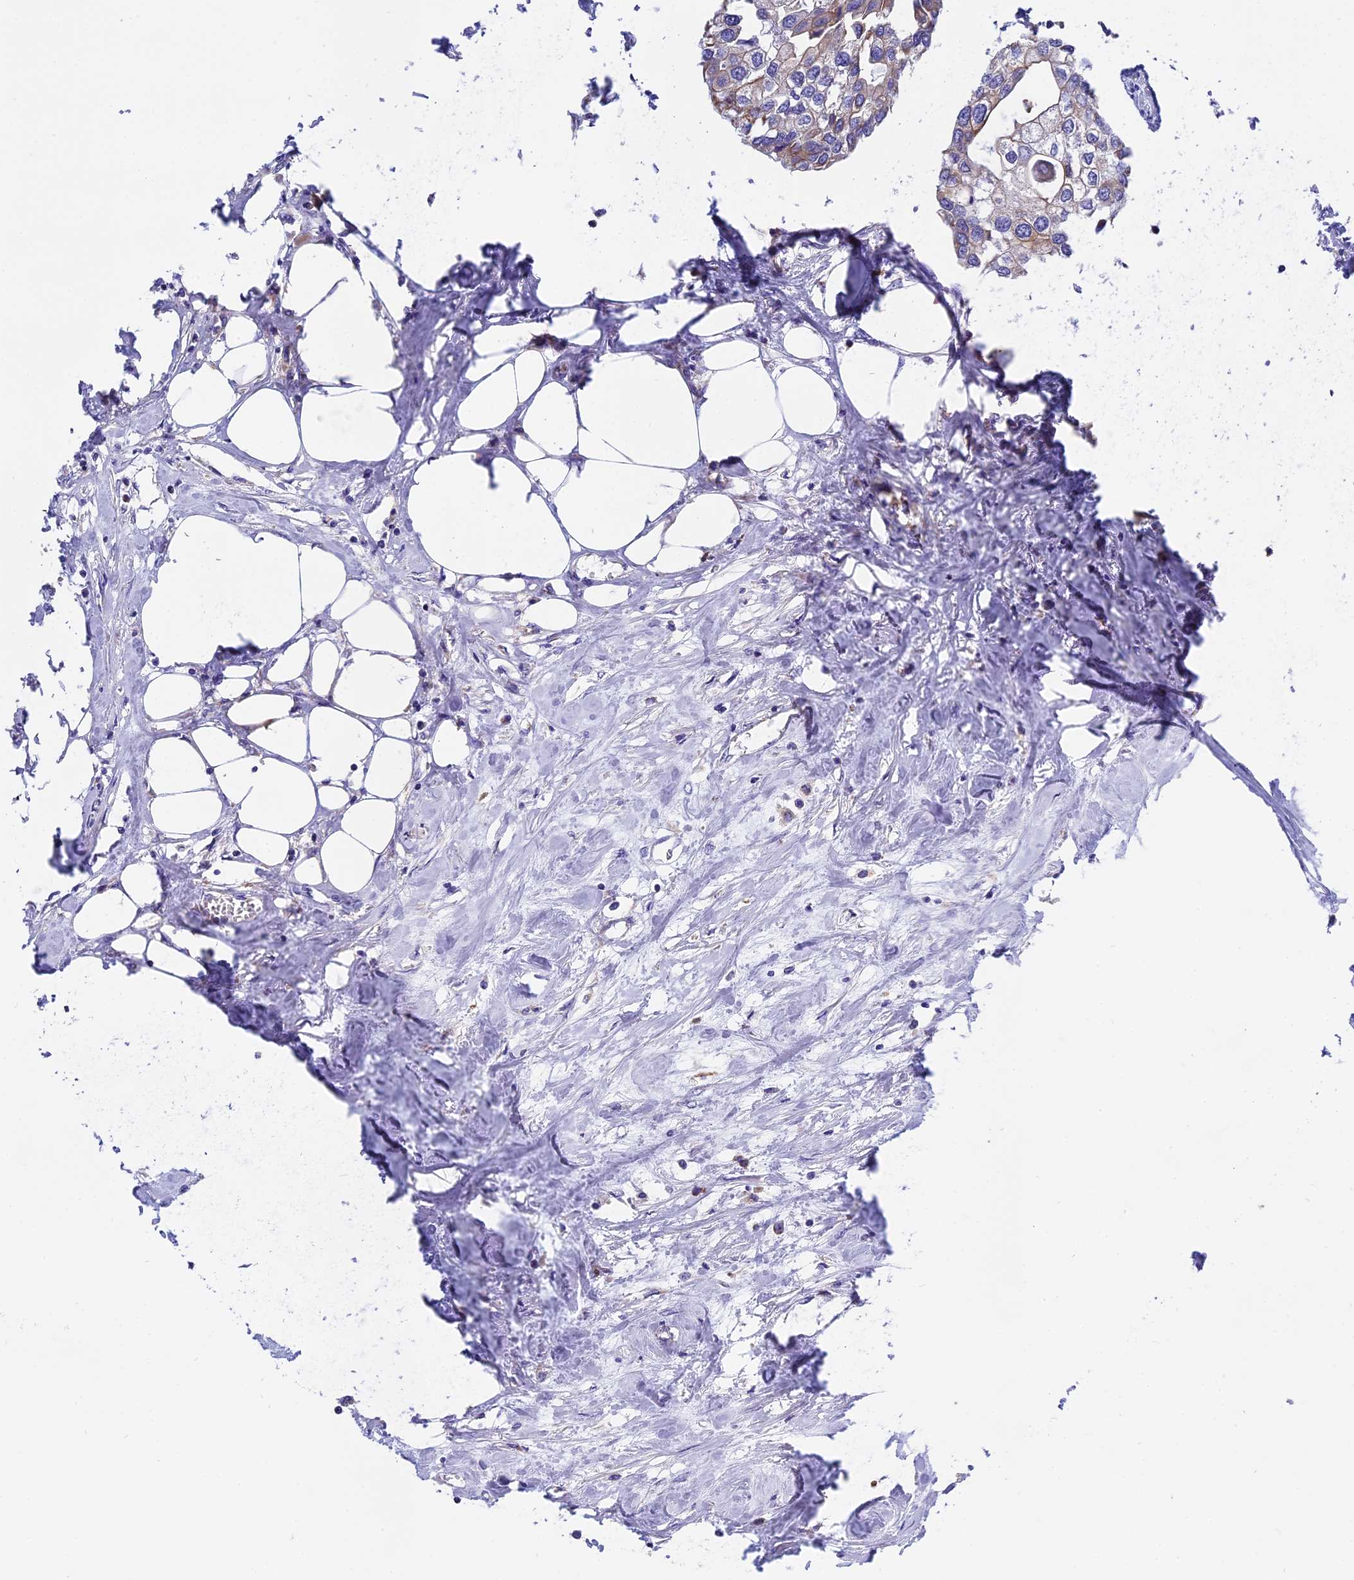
{"staining": {"intensity": "weak", "quantity": "25%-75%", "location": "cytoplasmic/membranous"}, "tissue": "urothelial cancer", "cell_type": "Tumor cells", "image_type": "cancer", "snomed": [{"axis": "morphology", "description": "Urothelial carcinoma, High grade"}, {"axis": "topography", "description": "Urinary bladder"}], "caption": "Immunohistochemistry (IHC) image of human urothelial cancer stained for a protein (brown), which shows low levels of weak cytoplasmic/membranous positivity in approximately 25%-75% of tumor cells.", "gene": "MRPS34", "patient": {"sex": "male", "age": 64}}